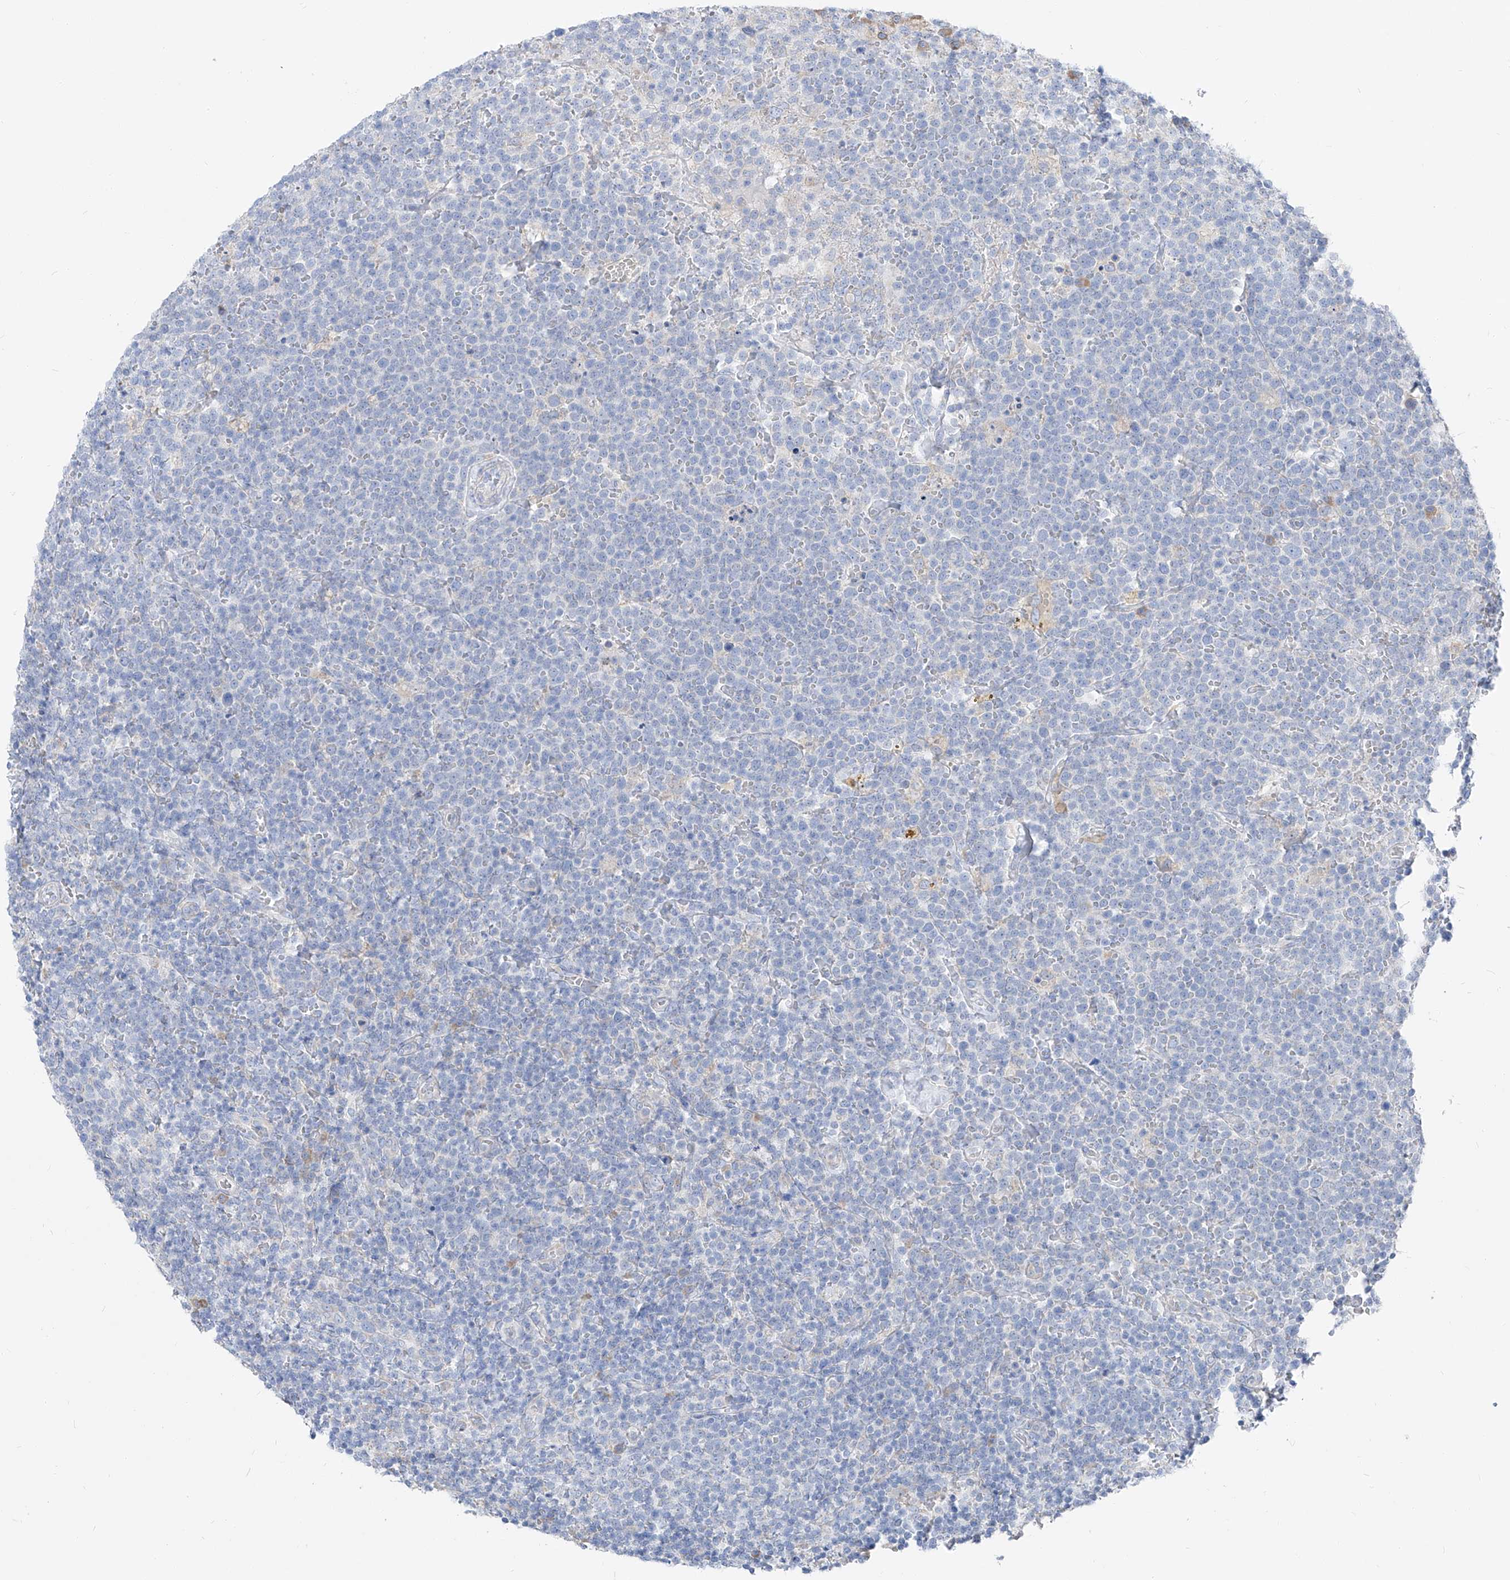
{"staining": {"intensity": "negative", "quantity": "none", "location": "none"}, "tissue": "lymphoma", "cell_type": "Tumor cells", "image_type": "cancer", "snomed": [{"axis": "morphology", "description": "Malignant lymphoma, non-Hodgkin's type, High grade"}, {"axis": "topography", "description": "Lymph node"}], "caption": "Tumor cells are negative for brown protein staining in lymphoma. The staining was performed using DAB to visualize the protein expression in brown, while the nuclei were stained in blue with hematoxylin (Magnification: 20x).", "gene": "UFL1", "patient": {"sex": "male", "age": 61}}